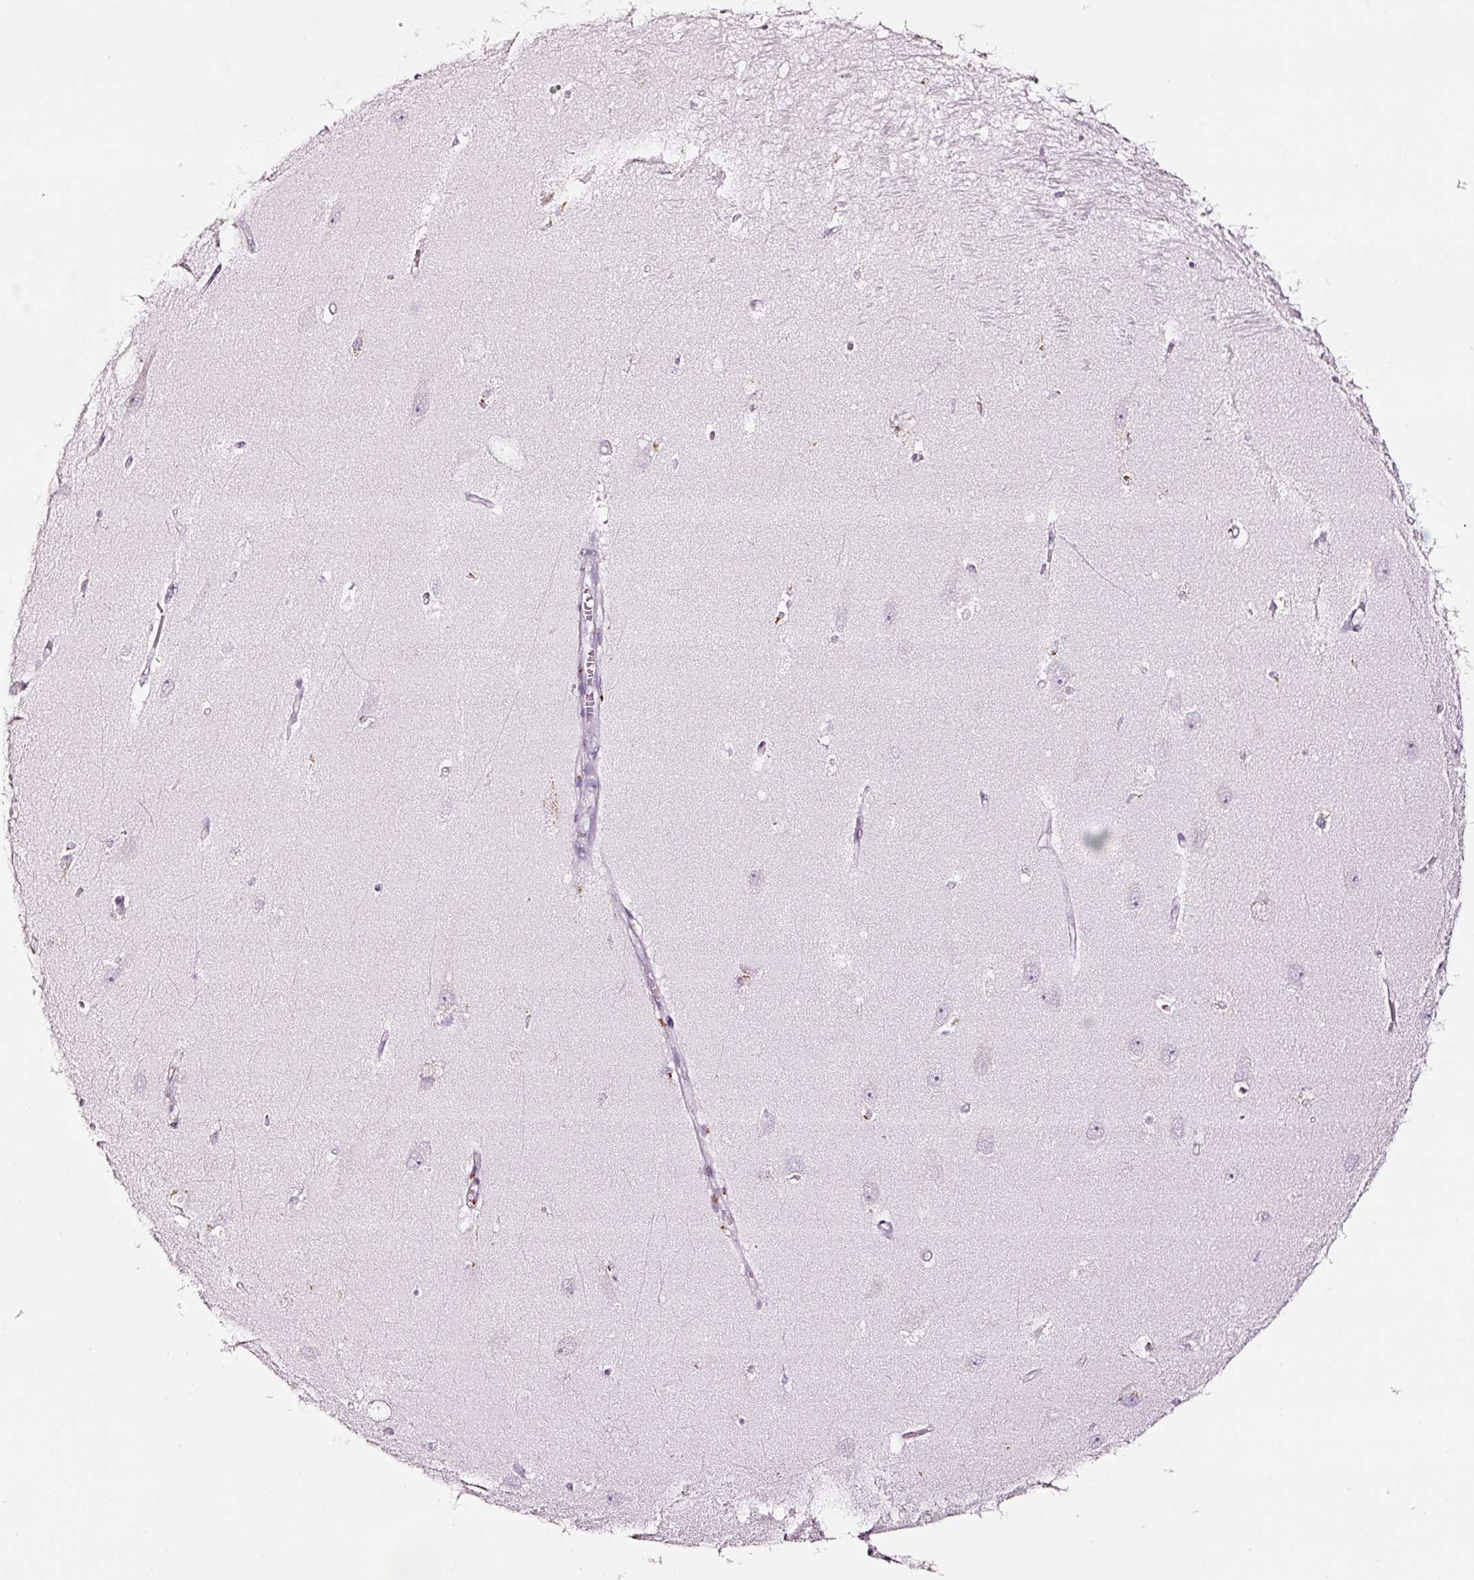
{"staining": {"intensity": "moderate", "quantity": "<25%", "location": "cytoplasmic/membranous"}, "tissue": "hippocampus", "cell_type": "Glial cells", "image_type": "normal", "snomed": [{"axis": "morphology", "description": "Normal tissue, NOS"}, {"axis": "topography", "description": "Hippocampus"}], "caption": "Immunohistochemistry (IHC) histopathology image of benign hippocampus: hippocampus stained using immunohistochemistry (IHC) exhibits low levels of moderate protein expression localized specifically in the cytoplasmic/membranous of glial cells, appearing as a cytoplasmic/membranous brown color.", "gene": "SDF4", "patient": {"sex": "female", "age": 64}}